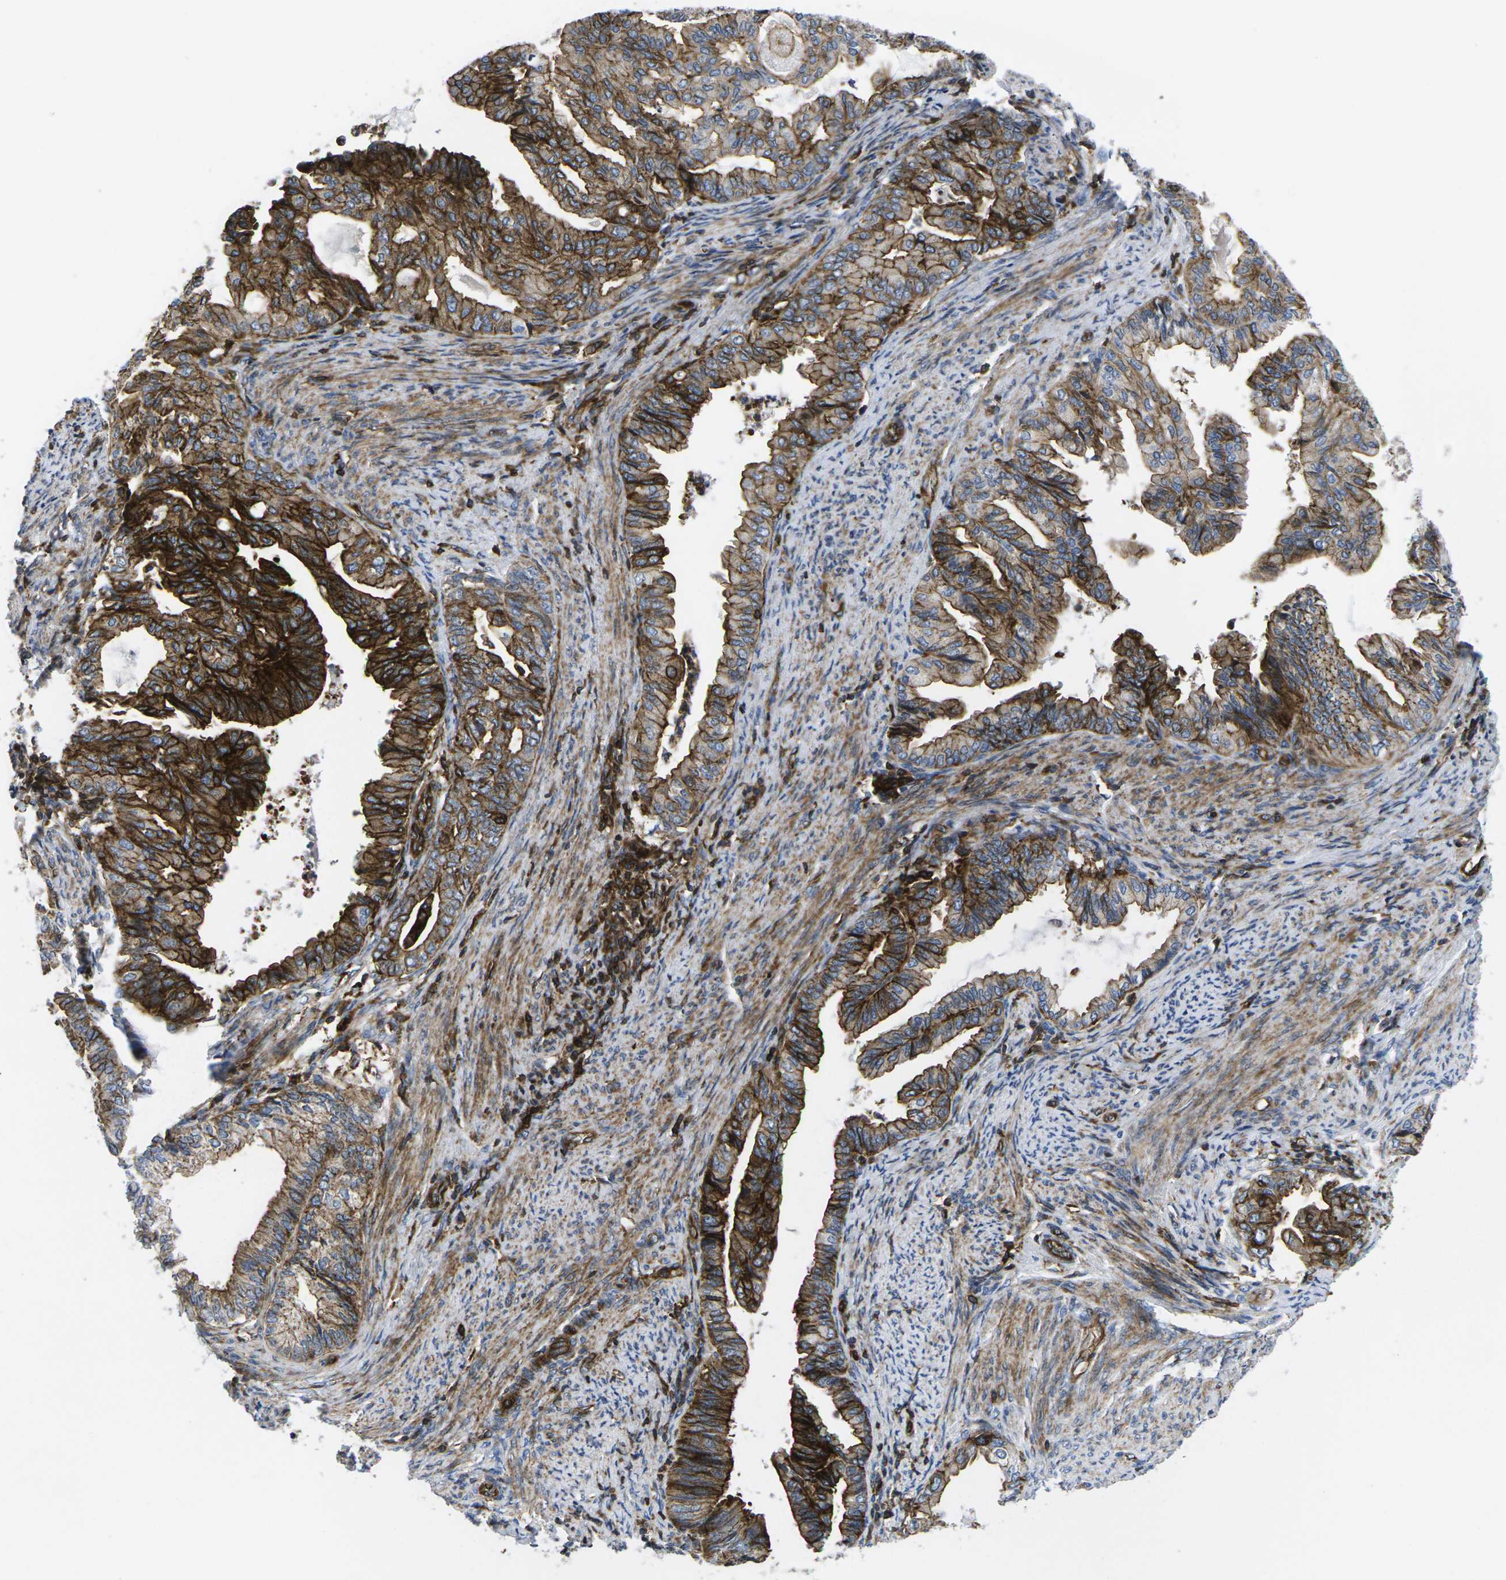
{"staining": {"intensity": "strong", "quantity": ">75%", "location": "cytoplasmic/membranous"}, "tissue": "endometrial cancer", "cell_type": "Tumor cells", "image_type": "cancer", "snomed": [{"axis": "morphology", "description": "Adenocarcinoma, NOS"}, {"axis": "topography", "description": "Endometrium"}], "caption": "There is high levels of strong cytoplasmic/membranous positivity in tumor cells of endometrial cancer, as demonstrated by immunohistochemical staining (brown color).", "gene": "IQGAP1", "patient": {"sex": "female", "age": 86}}